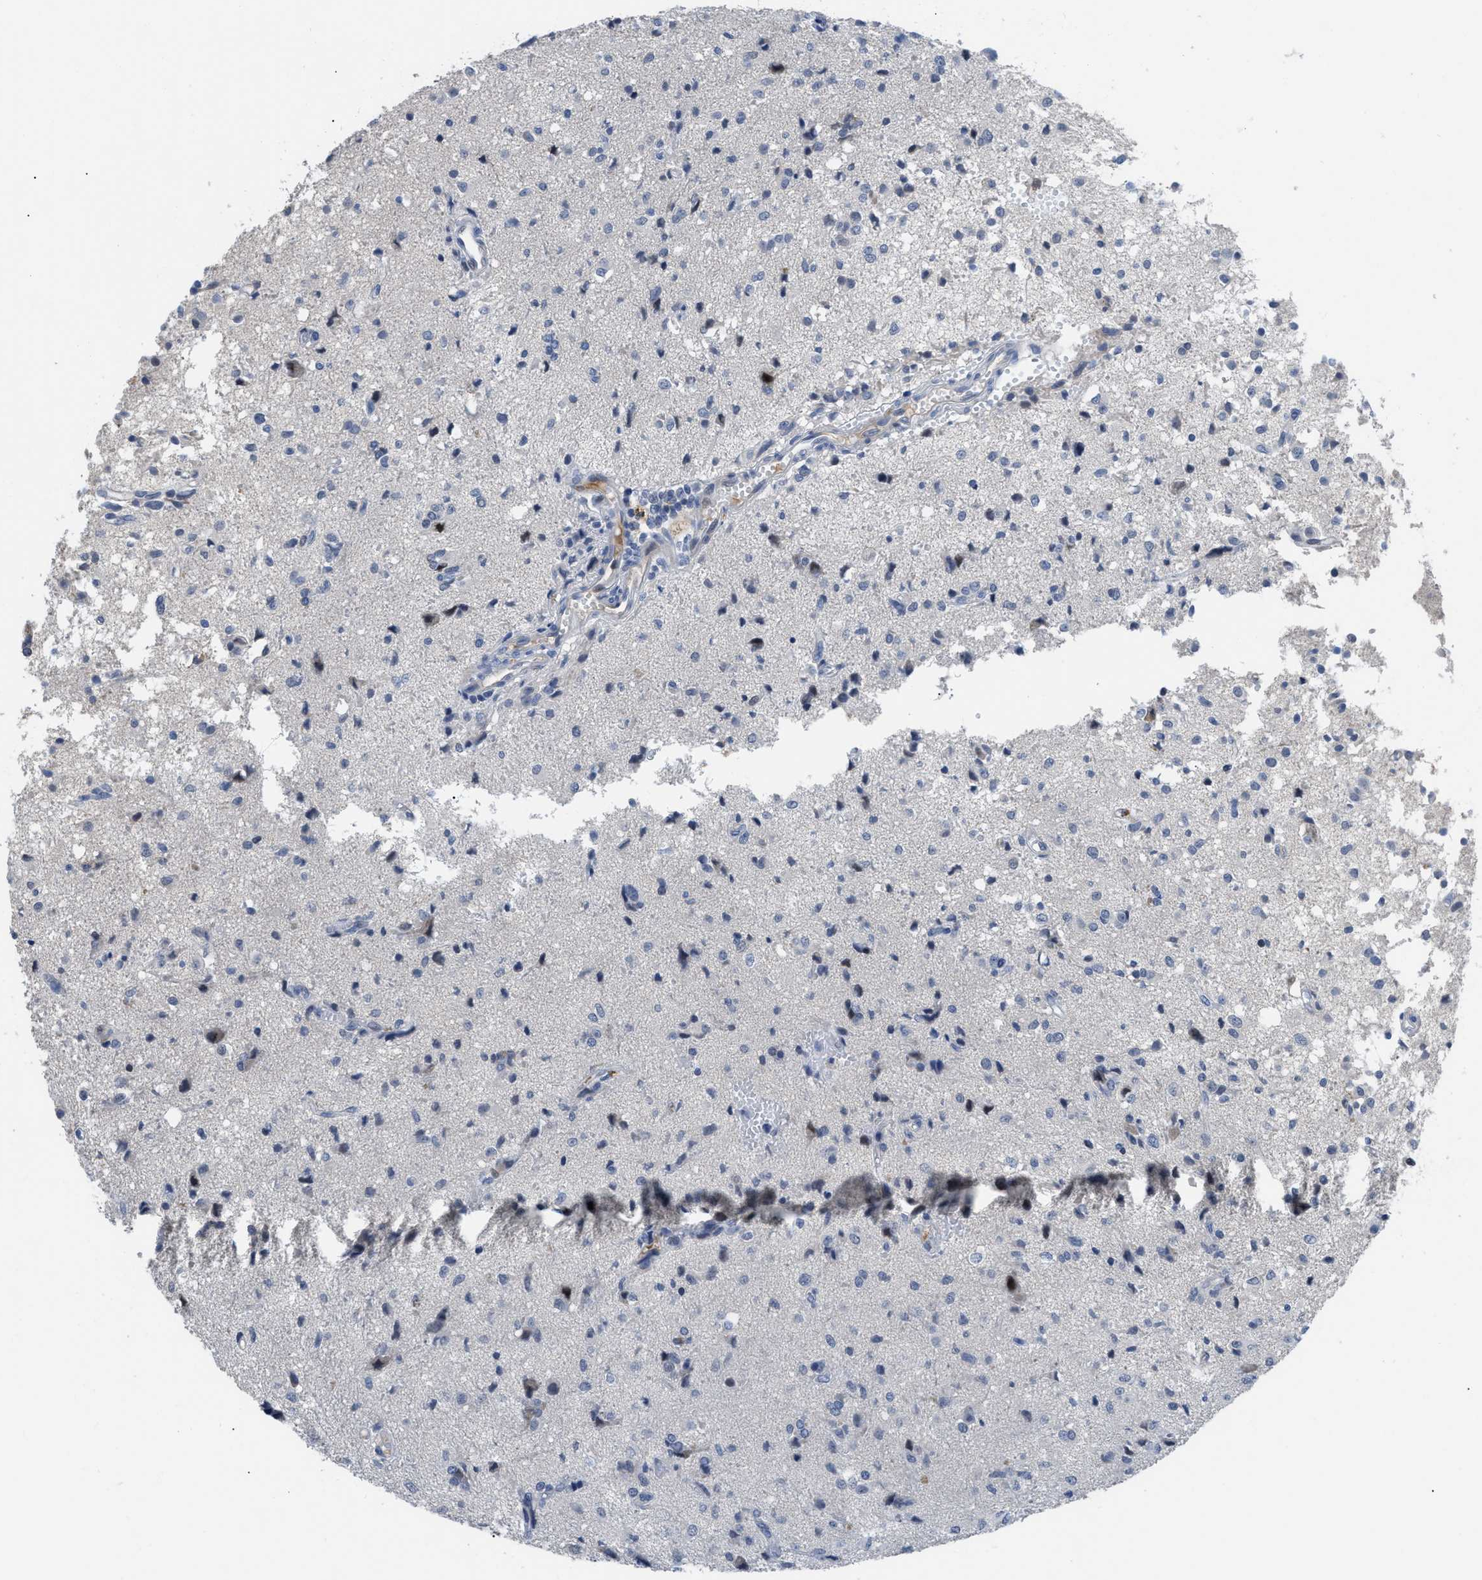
{"staining": {"intensity": "negative", "quantity": "none", "location": "none"}, "tissue": "glioma", "cell_type": "Tumor cells", "image_type": "cancer", "snomed": [{"axis": "morphology", "description": "Glioma, malignant, High grade"}, {"axis": "topography", "description": "Brain"}], "caption": "Glioma was stained to show a protein in brown. There is no significant expression in tumor cells.", "gene": "OR9K2", "patient": {"sex": "female", "age": 59}}